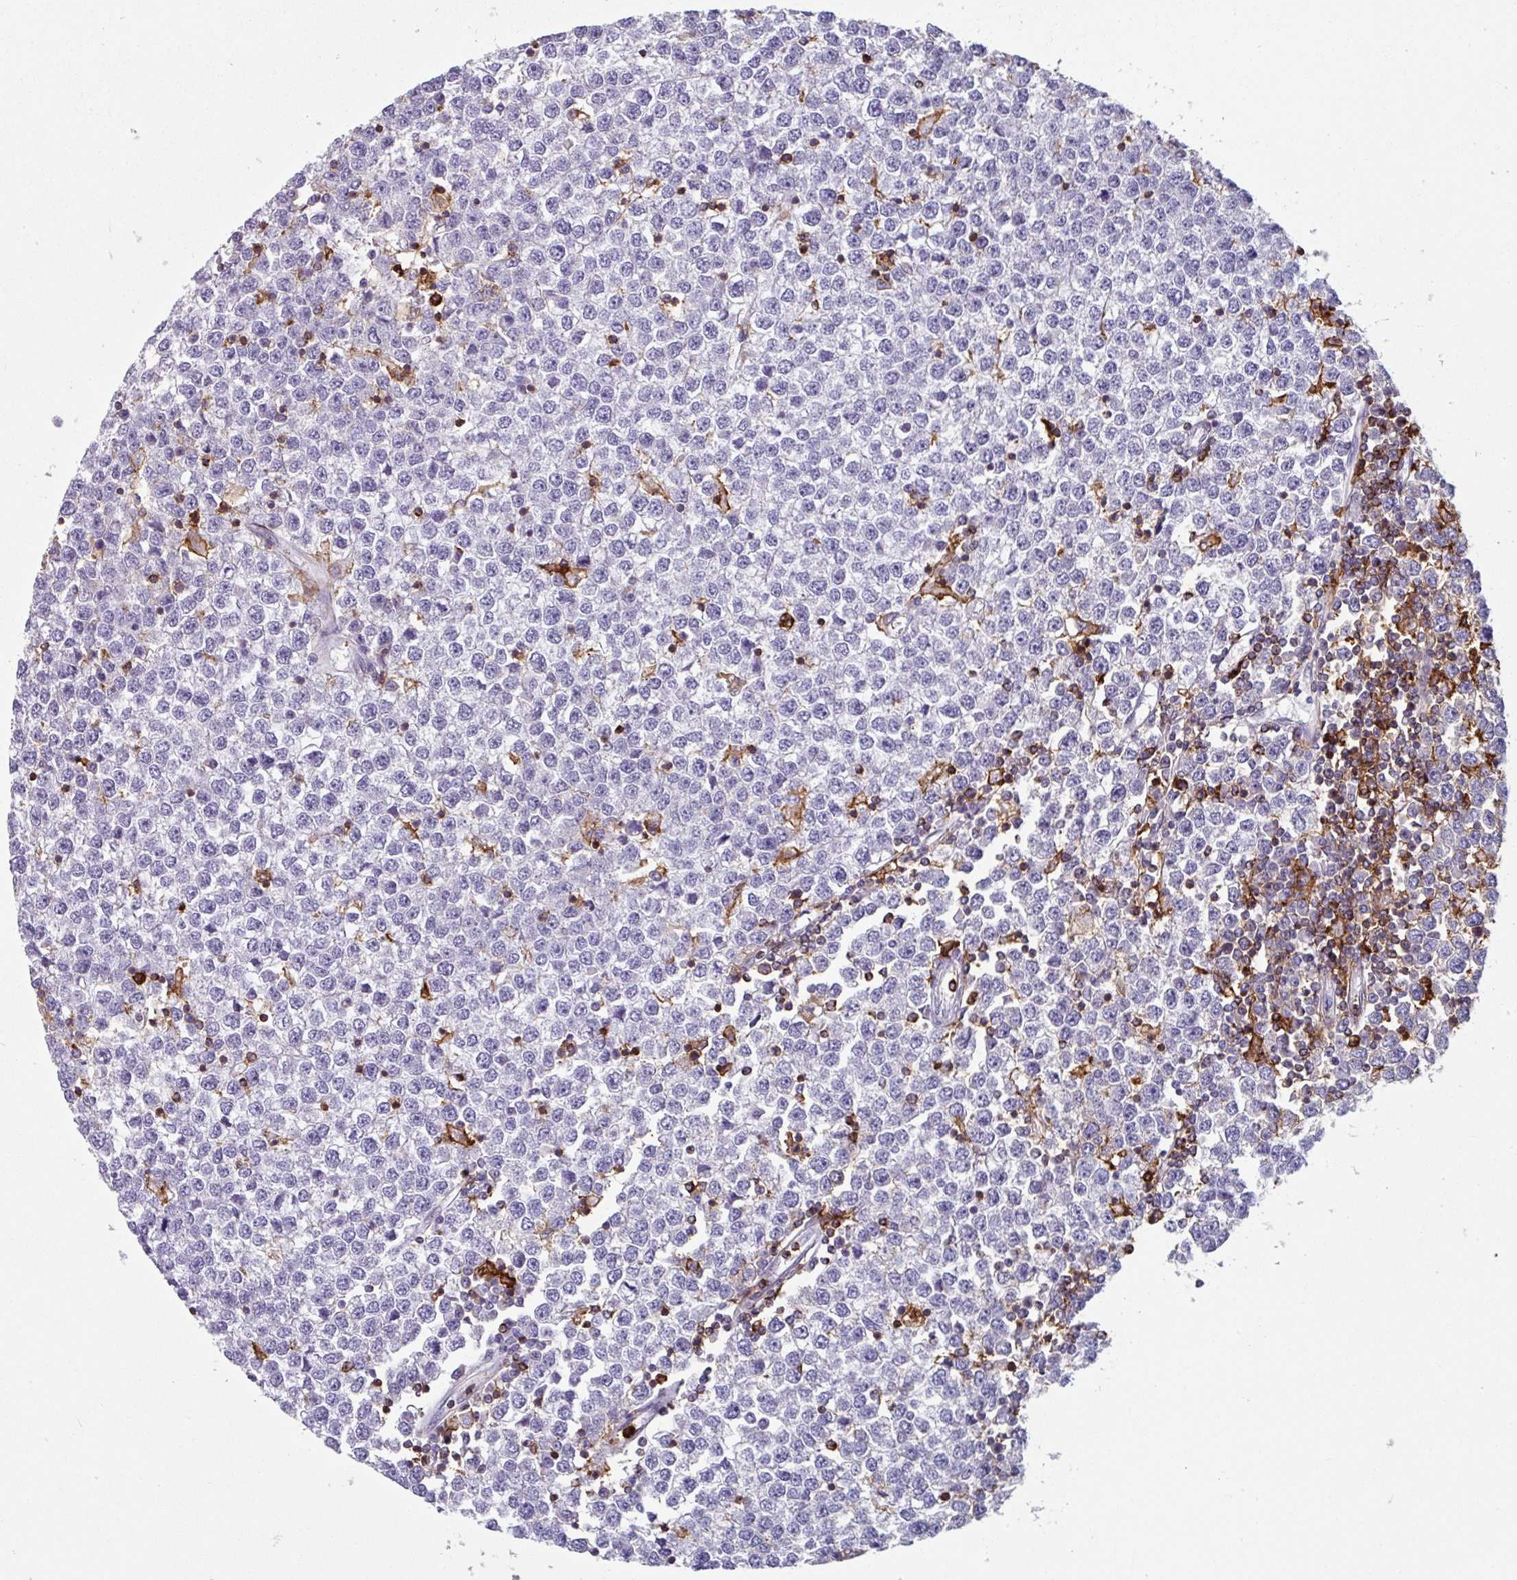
{"staining": {"intensity": "negative", "quantity": "none", "location": "none"}, "tissue": "testis cancer", "cell_type": "Tumor cells", "image_type": "cancer", "snomed": [{"axis": "morphology", "description": "Seminoma, NOS"}, {"axis": "topography", "description": "Testis"}], "caption": "Testis cancer (seminoma) stained for a protein using immunohistochemistry reveals no positivity tumor cells.", "gene": "EXOSC5", "patient": {"sex": "male", "age": 65}}